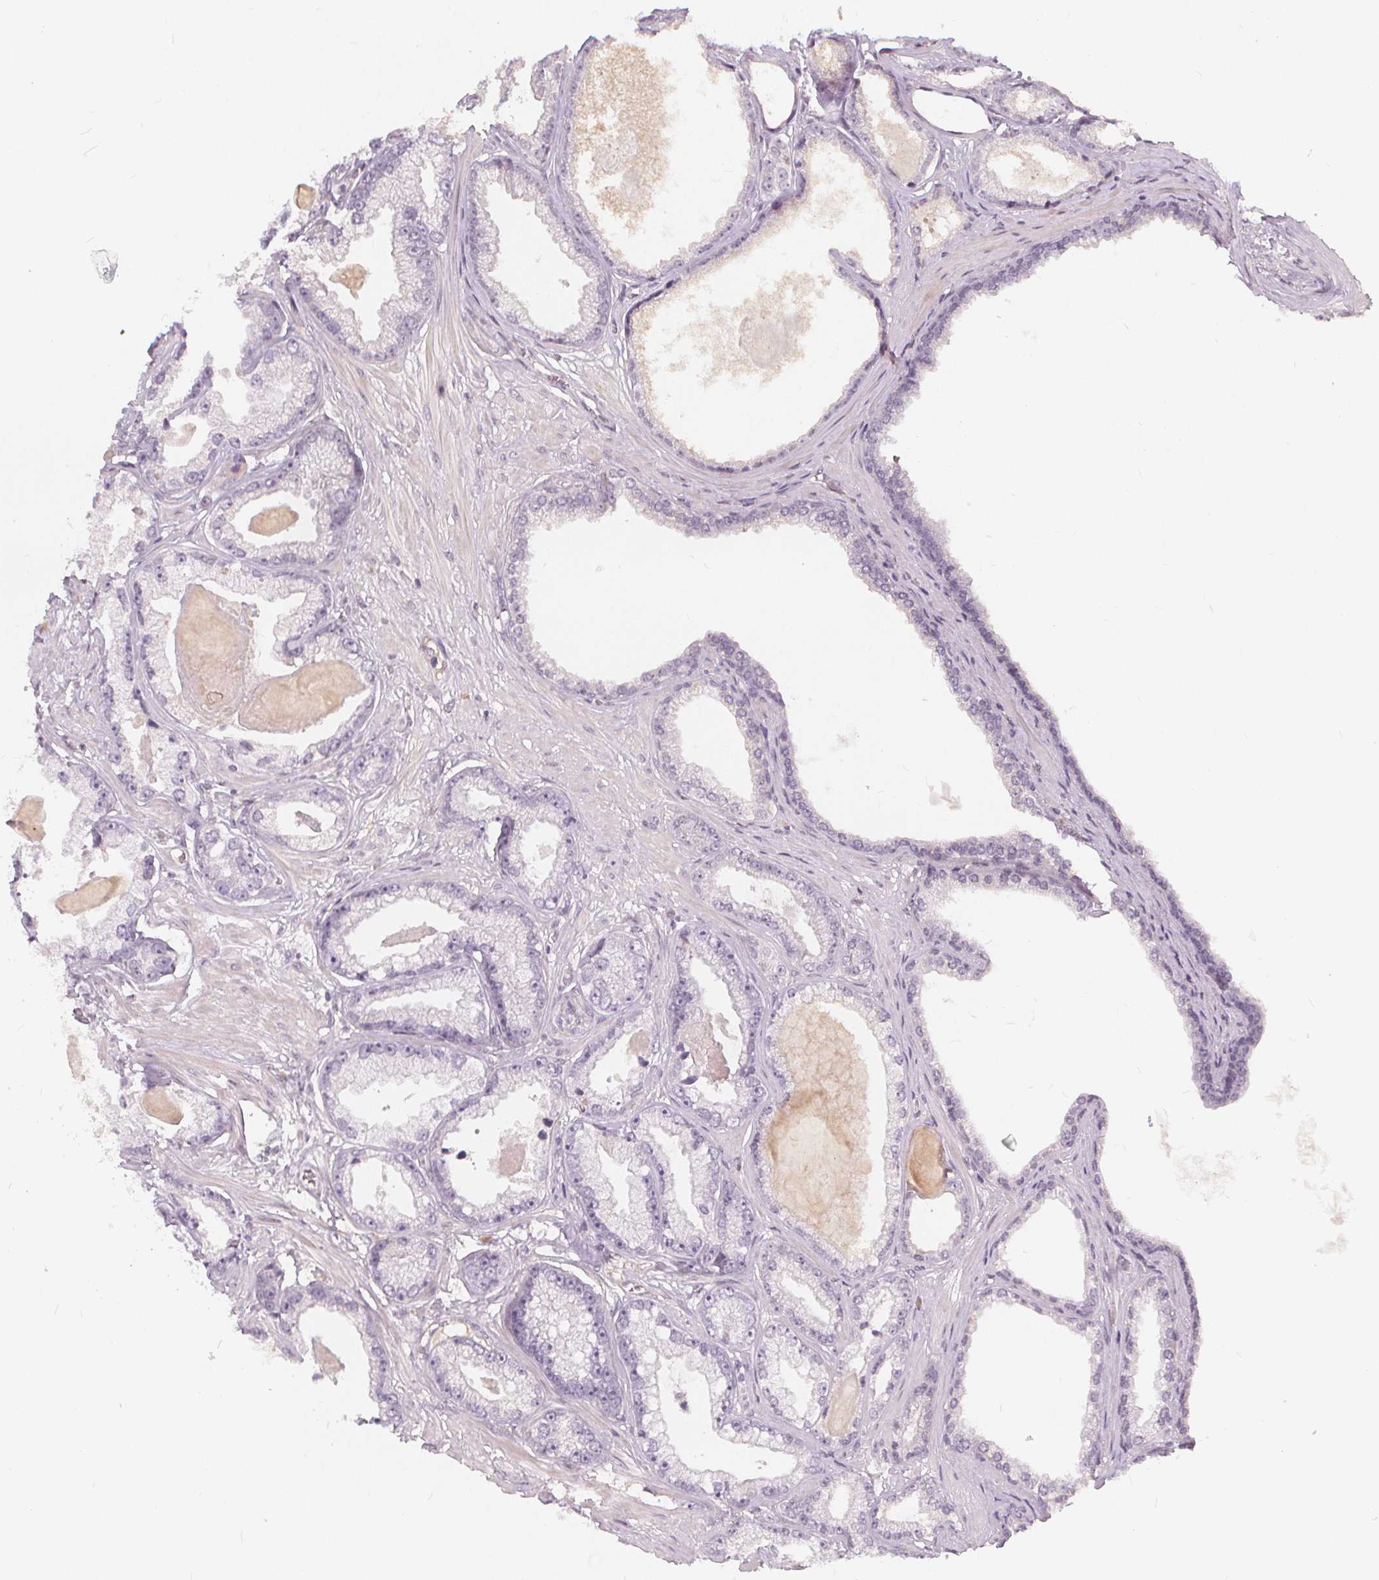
{"staining": {"intensity": "negative", "quantity": "none", "location": "none"}, "tissue": "prostate cancer", "cell_type": "Tumor cells", "image_type": "cancer", "snomed": [{"axis": "morphology", "description": "Adenocarcinoma, Low grade"}, {"axis": "topography", "description": "Prostate"}], "caption": "Immunohistochemistry of human prostate low-grade adenocarcinoma shows no staining in tumor cells. (DAB (3,3'-diaminobenzidine) IHC, high magnification).", "gene": "DRC3", "patient": {"sex": "male", "age": 64}}